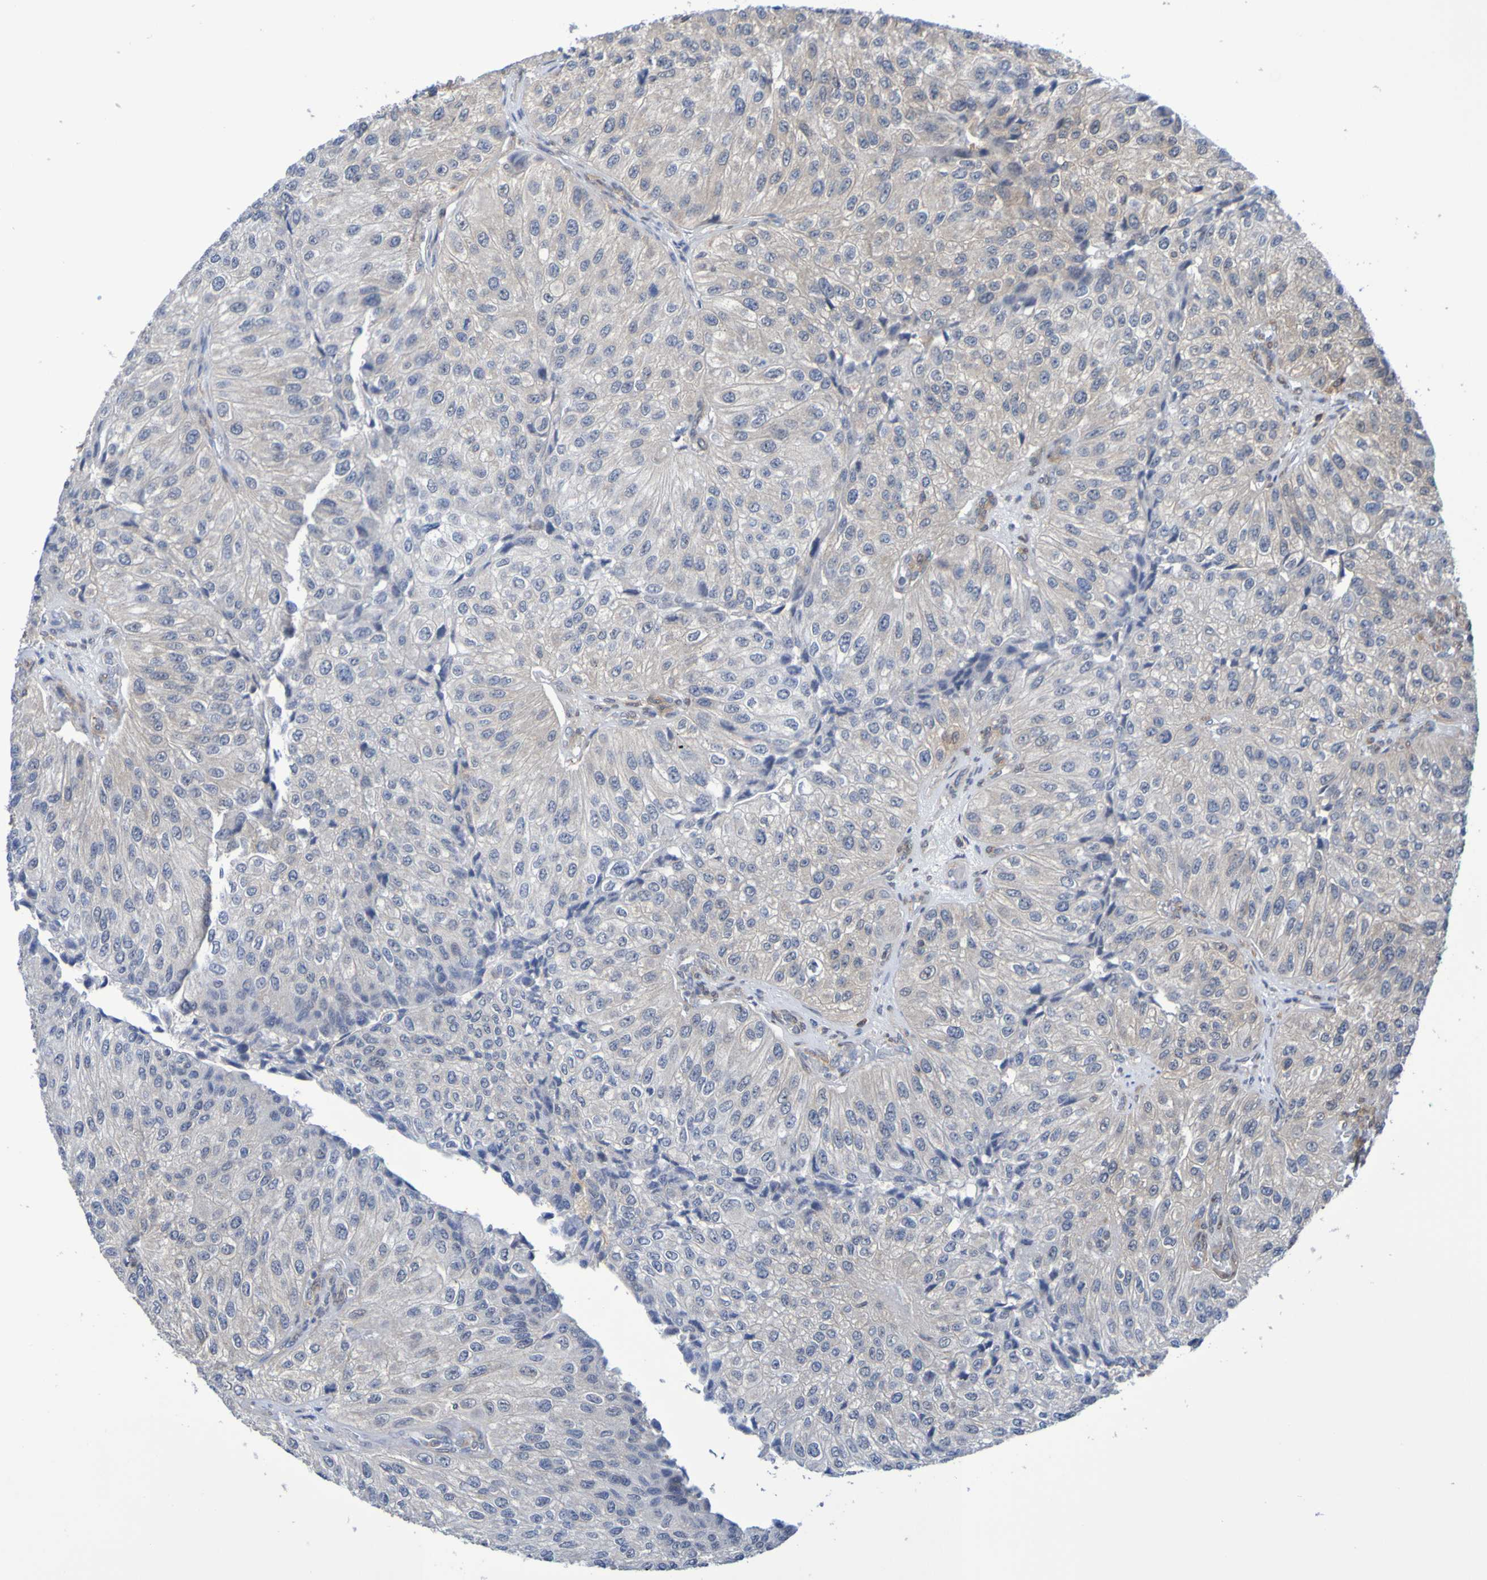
{"staining": {"intensity": "negative", "quantity": "none", "location": "none"}, "tissue": "urothelial cancer", "cell_type": "Tumor cells", "image_type": "cancer", "snomed": [{"axis": "morphology", "description": "Urothelial carcinoma, High grade"}, {"axis": "topography", "description": "Kidney"}, {"axis": "topography", "description": "Urinary bladder"}], "caption": "Protein analysis of urothelial cancer displays no significant expression in tumor cells.", "gene": "ATIC", "patient": {"sex": "male", "age": 77}}